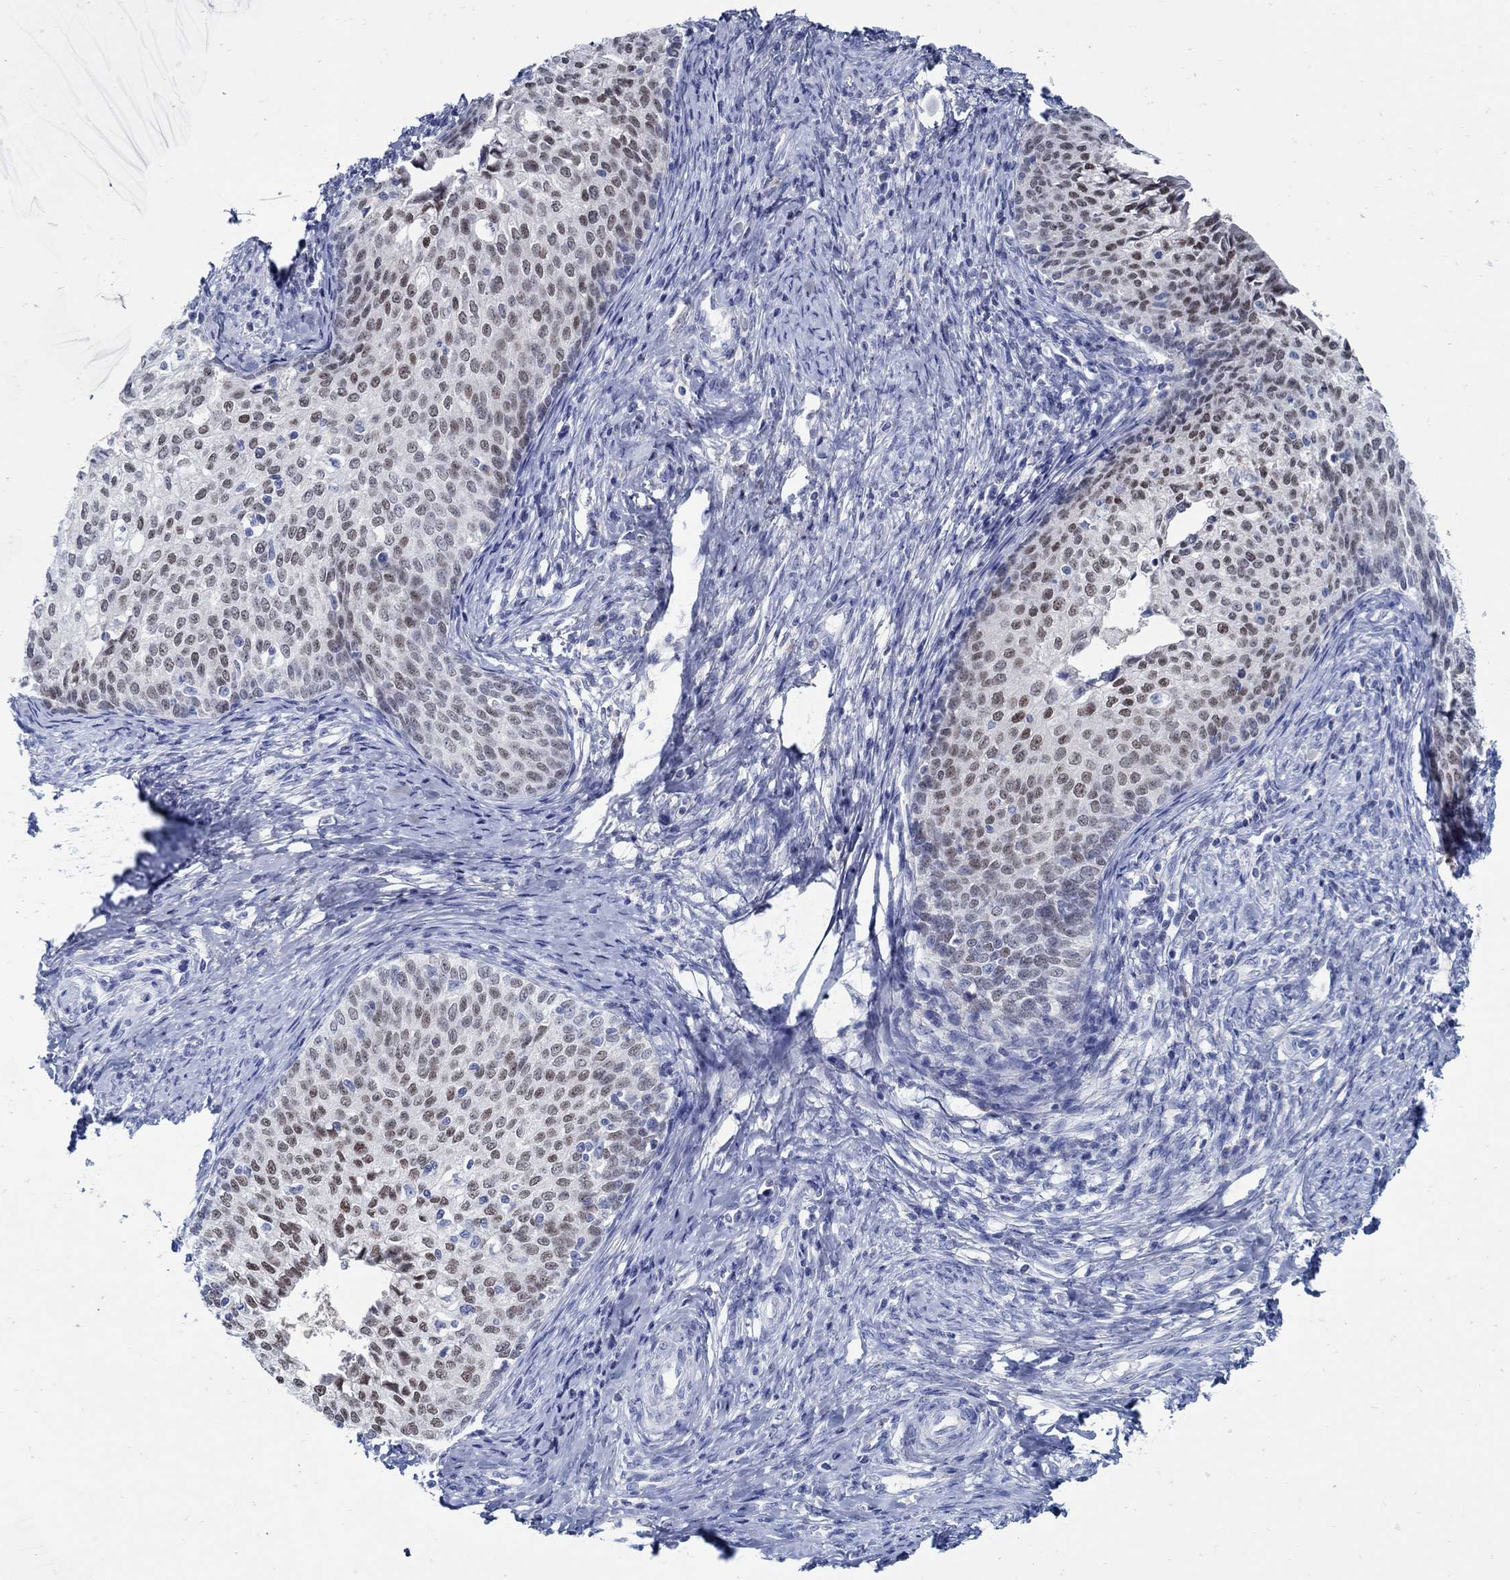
{"staining": {"intensity": "moderate", "quantity": "<25%", "location": "nuclear"}, "tissue": "cervical cancer", "cell_type": "Tumor cells", "image_type": "cancer", "snomed": [{"axis": "morphology", "description": "Squamous cell carcinoma, NOS"}, {"axis": "topography", "description": "Cervix"}], "caption": "This is a histology image of immunohistochemistry staining of squamous cell carcinoma (cervical), which shows moderate positivity in the nuclear of tumor cells.", "gene": "PAX9", "patient": {"sex": "female", "age": 51}}